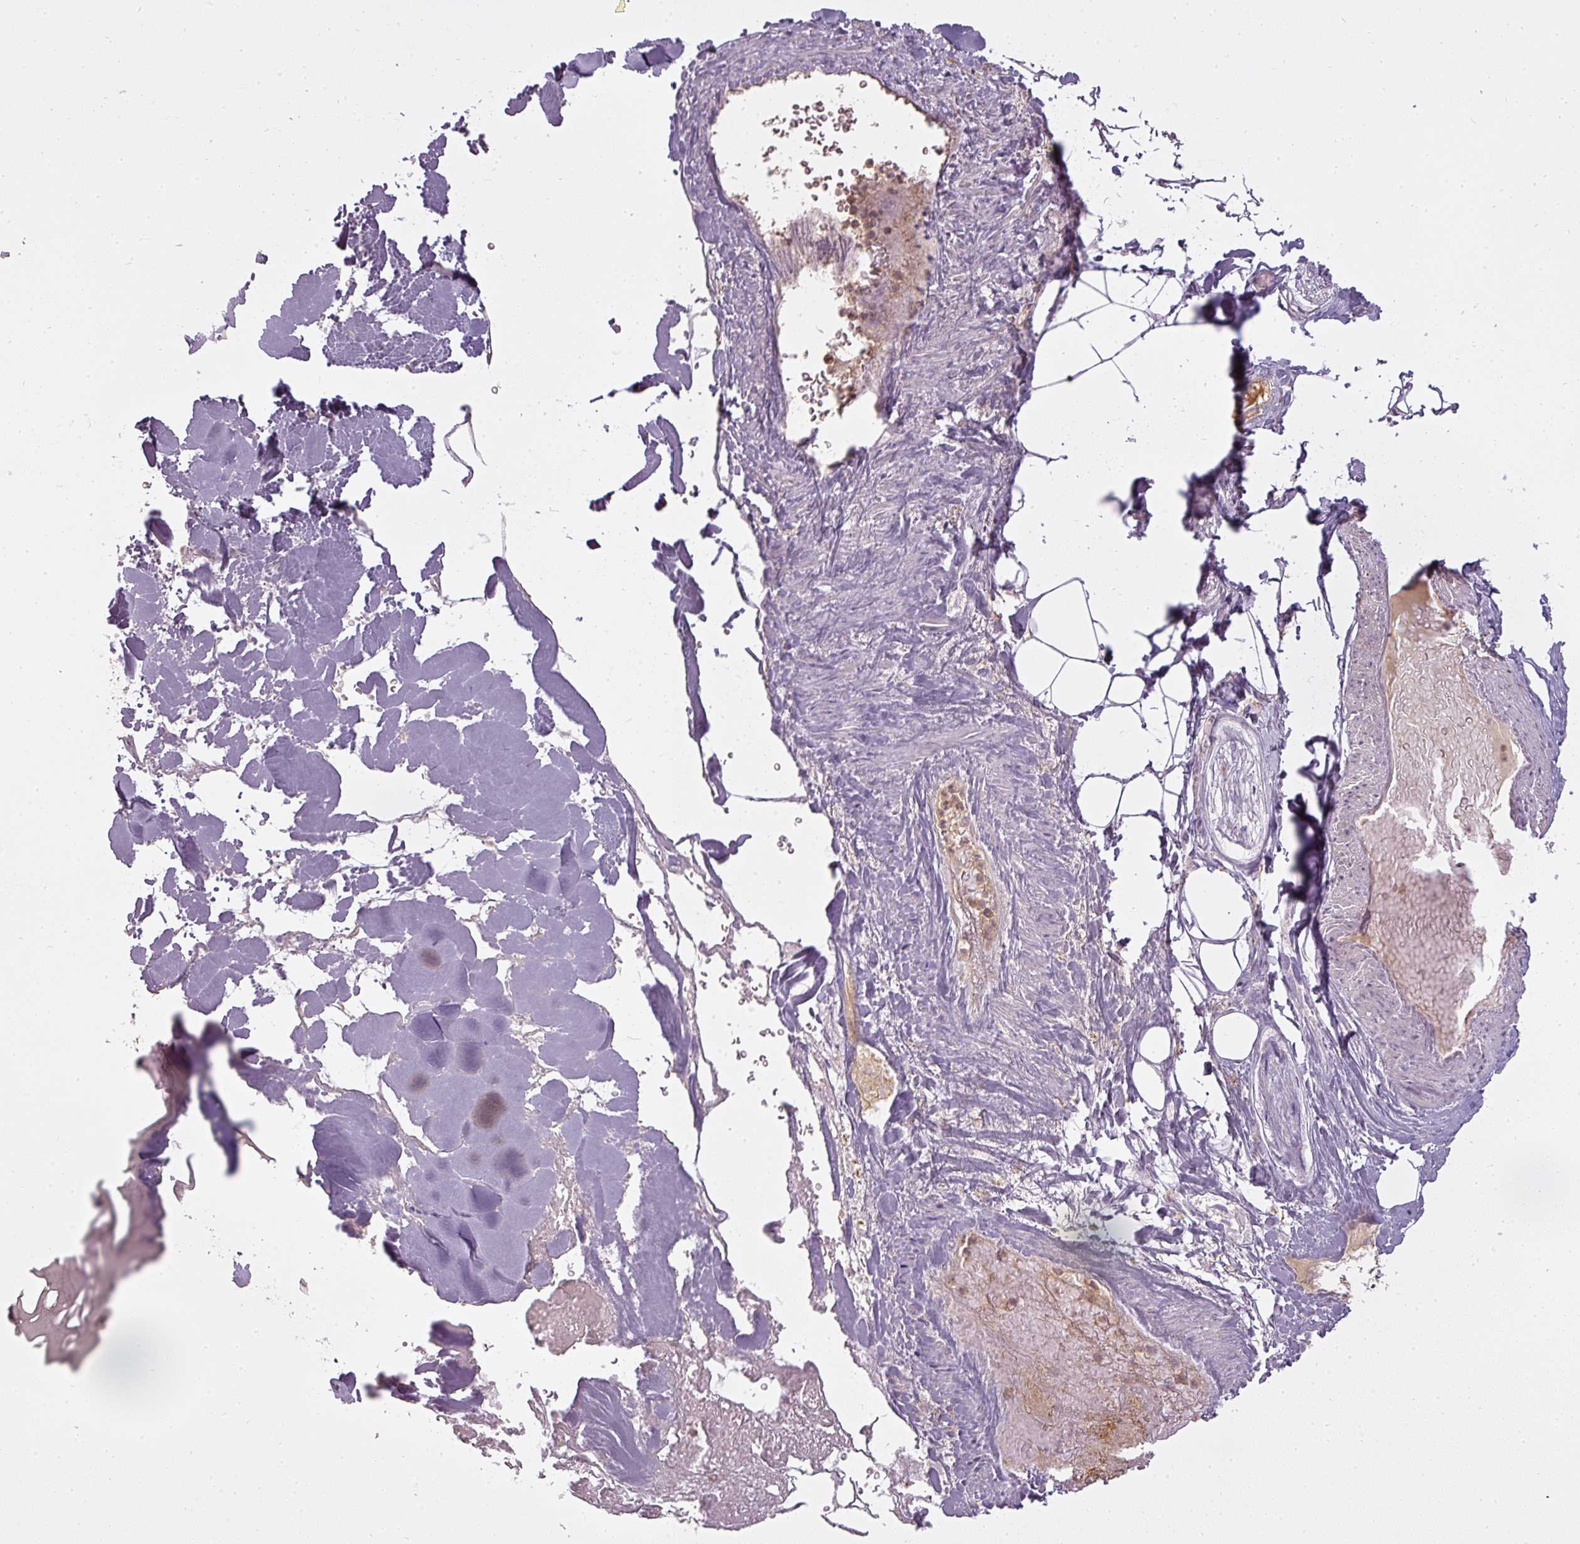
{"staining": {"intensity": "negative", "quantity": "none", "location": "none"}, "tissue": "adipose tissue", "cell_type": "Adipocytes", "image_type": "normal", "snomed": [{"axis": "morphology", "description": "Normal tissue, NOS"}, {"axis": "topography", "description": "Peripheral nerve tissue"}], "caption": "Adipocytes show no significant protein positivity in normal adipose tissue.", "gene": "STK4", "patient": {"sex": "male", "age": 74}}